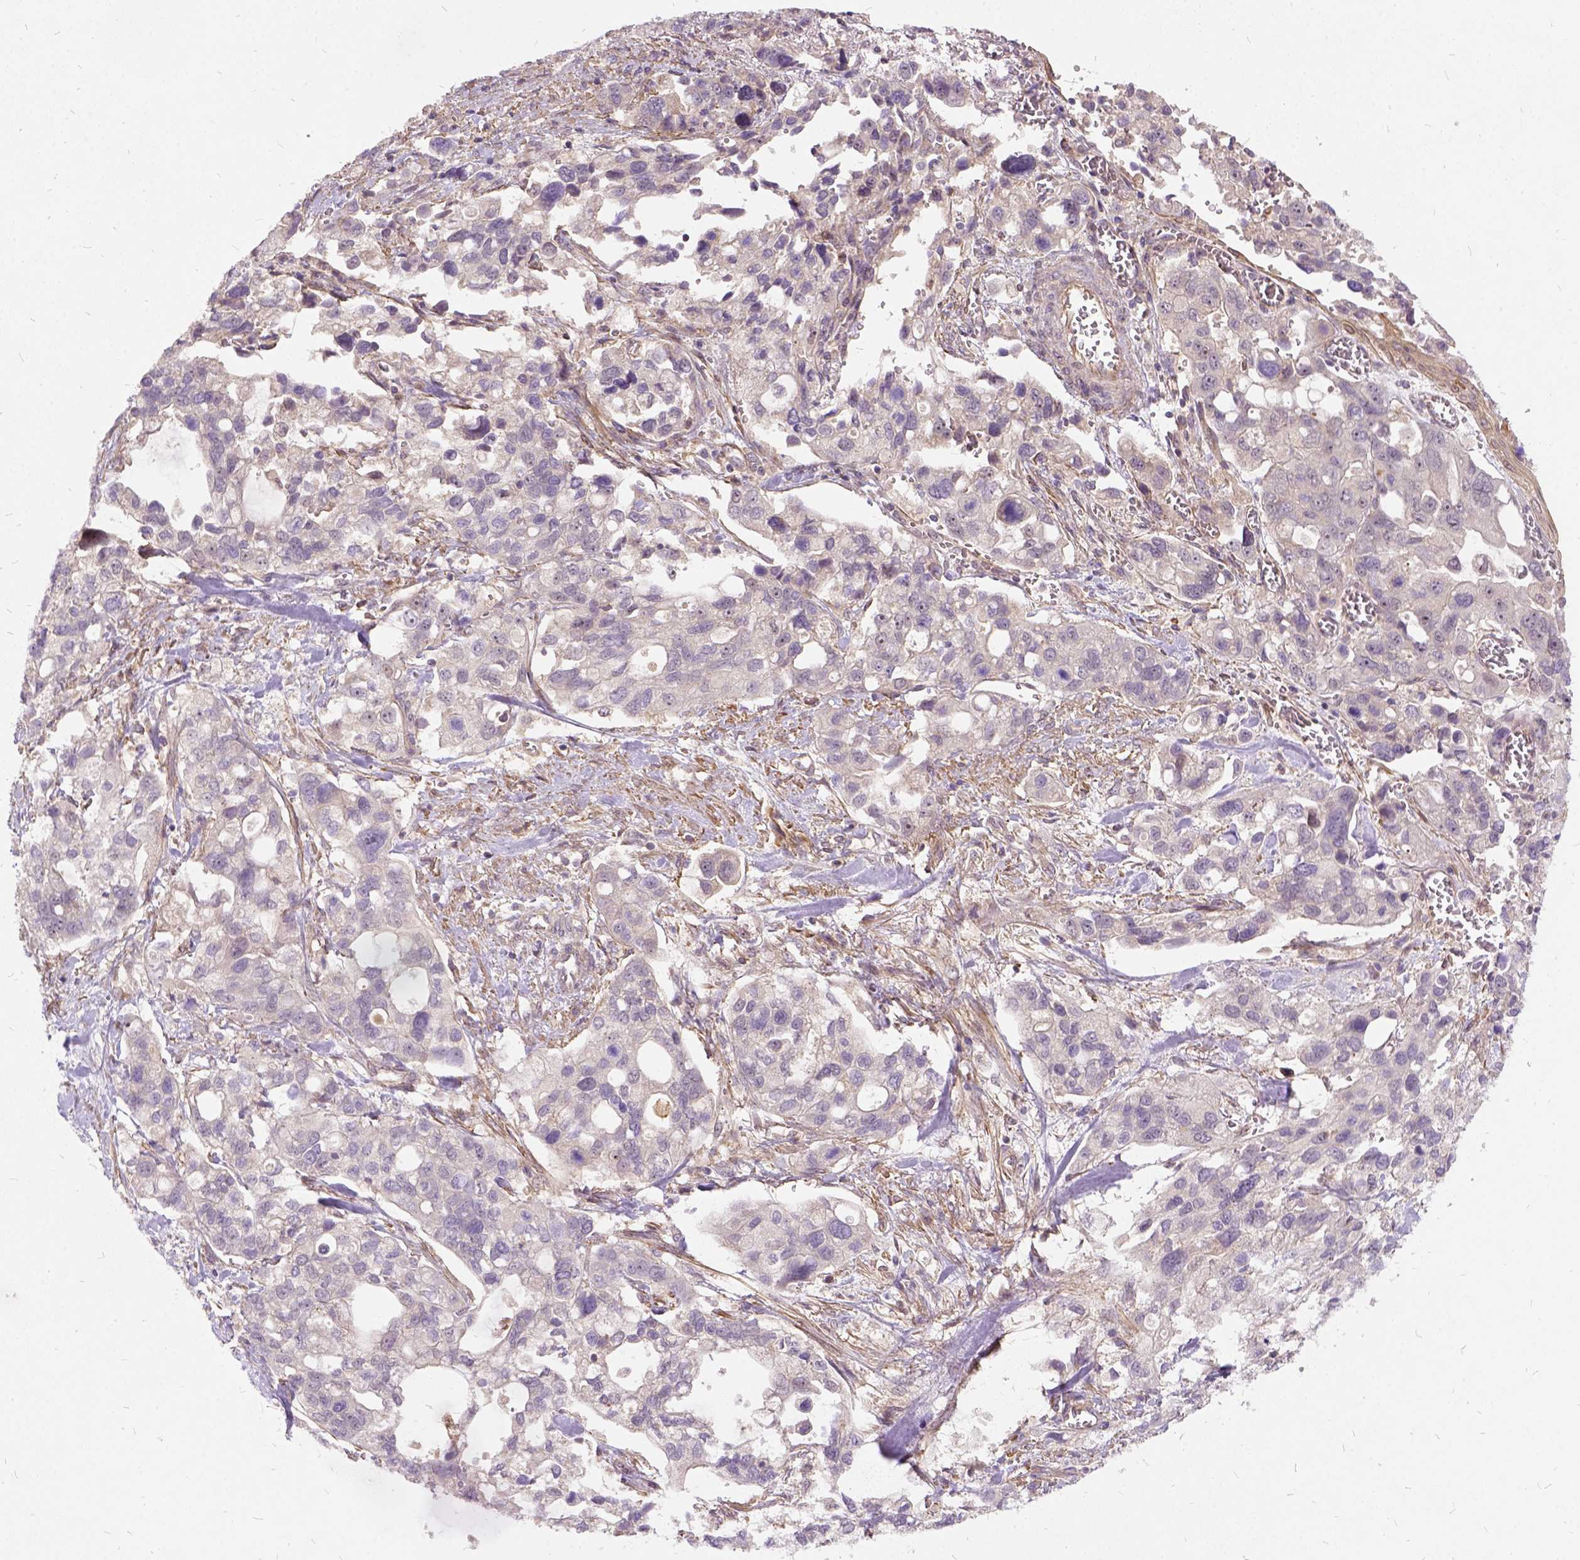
{"staining": {"intensity": "negative", "quantity": "none", "location": "none"}, "tissue": "stomach cancer", "cell_type": "Tumor cells", "image_type": "cancer", "snomed": [{"axis": "morphology", "description": "Adenocarcinoma, NOS"}, {"axis": "topography", "description": "Stomach, upper"}], "caption": "DAB (3,3'-diaminobenzidine) immunohistochemical staining of human stomach adenocarcinoma exhibits no significant staining in tumor cells.", "gene": "ILRUN", "patient": {"sex": "female", "age": 81}}